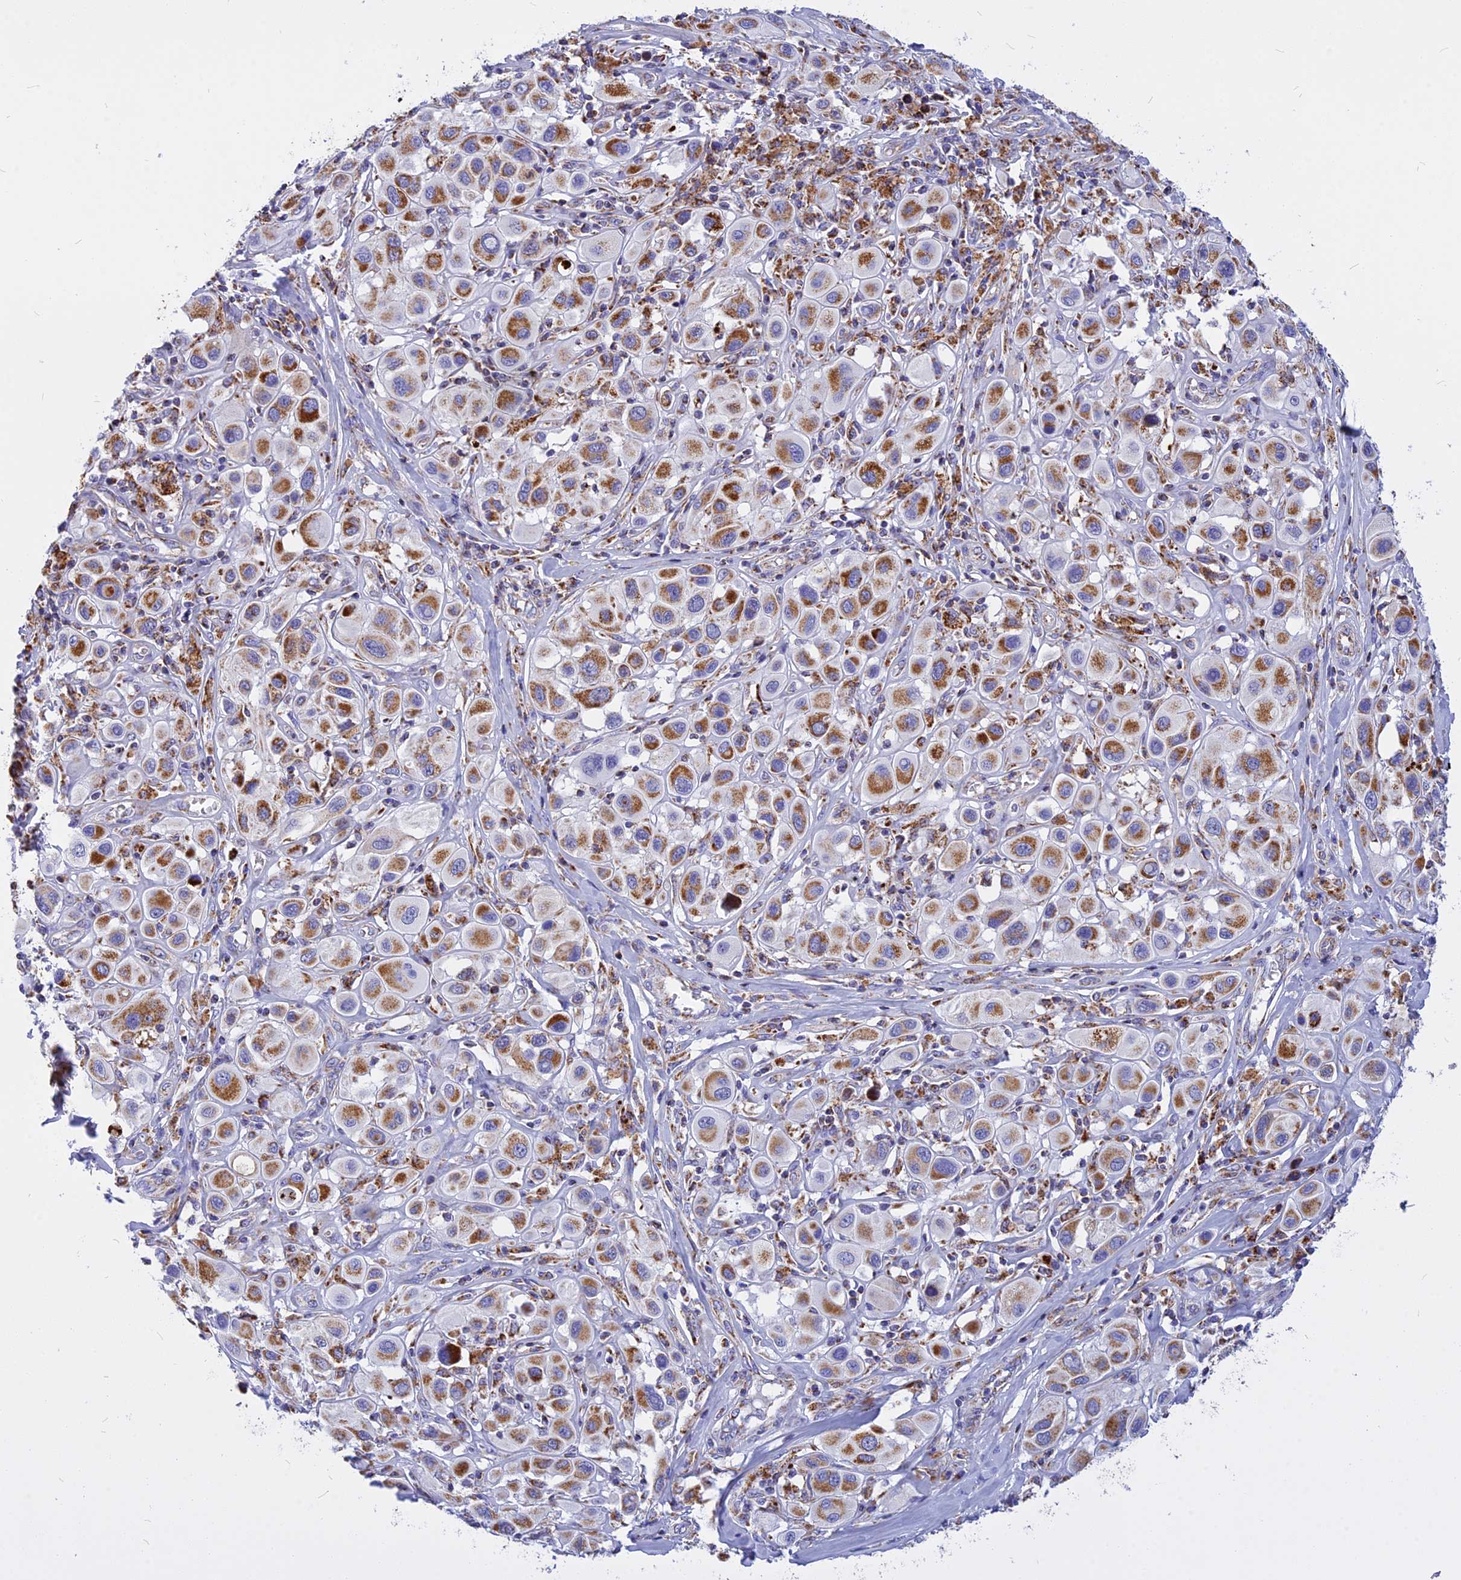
{"staining": {"intensity": "moderate", "quantity": ">75%", "location": "cytoplasmic/membranous"}, "tissue": "melanoma", "cell_type": "Tumor cells", "image_type": "cancer", "snomed": [{"axis": "morphology", "description": "Malignant melanoma, Metastatic site"}, {"axis": "topography", "description": "Skin"}], "caption": "Melanoma stained for a protein (brown) exhibits moderate cytoplasmic/membranous positive staining in approximately >75% of tumor cells.", "gene": "VDAC2", "patient": {"sex": "male", "age": 41}}